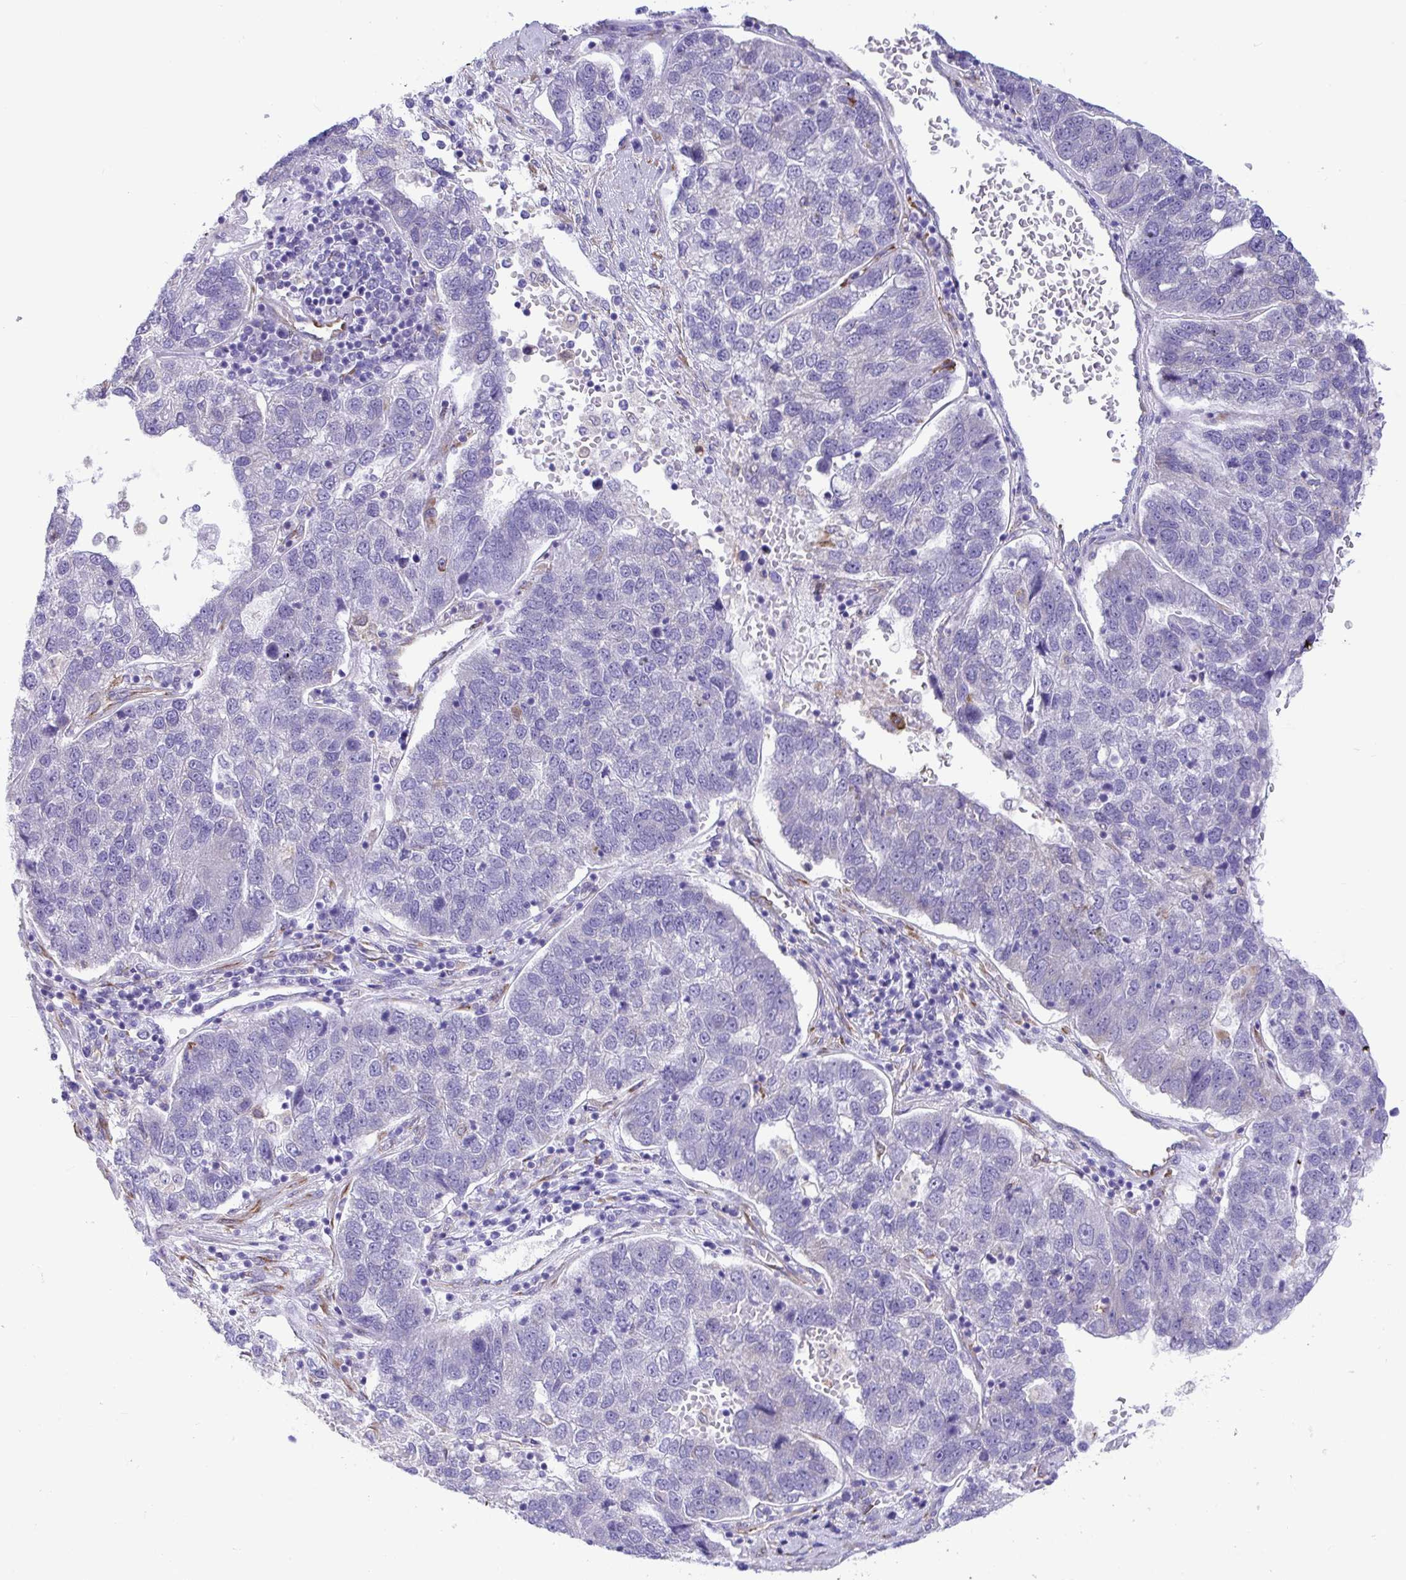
{"staining": {"intensity": "negative", "quantity": "none", "location": "none"}, "tissue": "pancreatic cancer", "cell_type": "Tumor cells", "image_type": "cancer", "snomed": [{"axis": "morphology", "description": "Adenocarcinoma, NOS"}, {"axis": "topography", "description": "Pancreas"}], "caption": "Tumor cells show no significant positivity in adenocarcinoma (pancreatic).", "gene": "ASPH", "patient": {"sex": "female", "age": 61}}